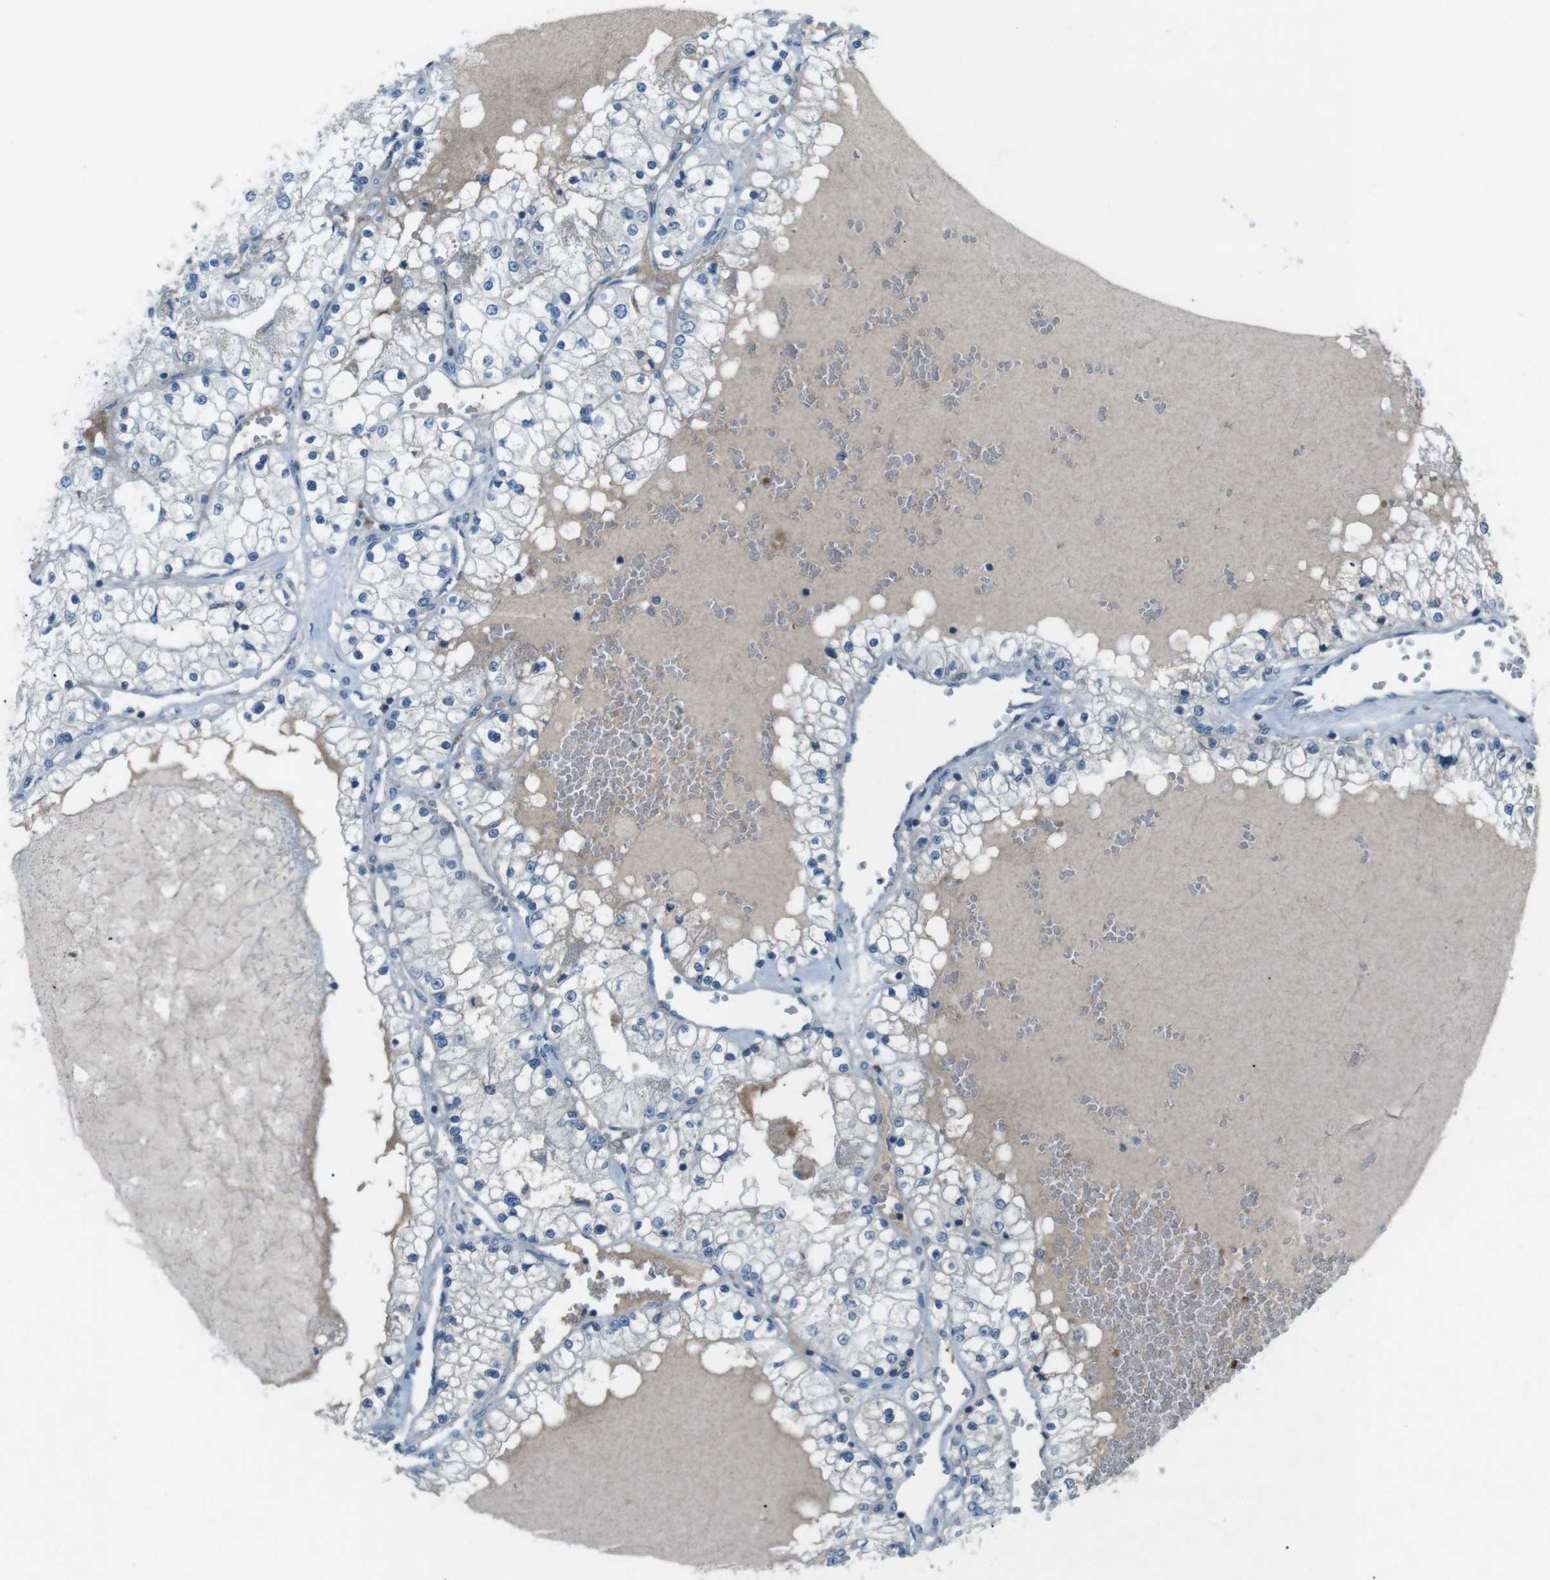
{"staining": {"intensity": "negative", "quantity": "none", "location": "none"}, "tissue": "renal cancer", "cell_type": "Tumor cells", "image_type": "cancer", "snomed": [{"axis": "morphology", "description": "Adenocarcinoma, NOS"}, {"axis": "topography", "description": "Kidney"}], "caption": "Immunohistochemistry of renal adenocarcinoma exhibits no expression in tumor cells.", "gene": "SPTA1", "patient": {"sex": "male", "age": 68}}